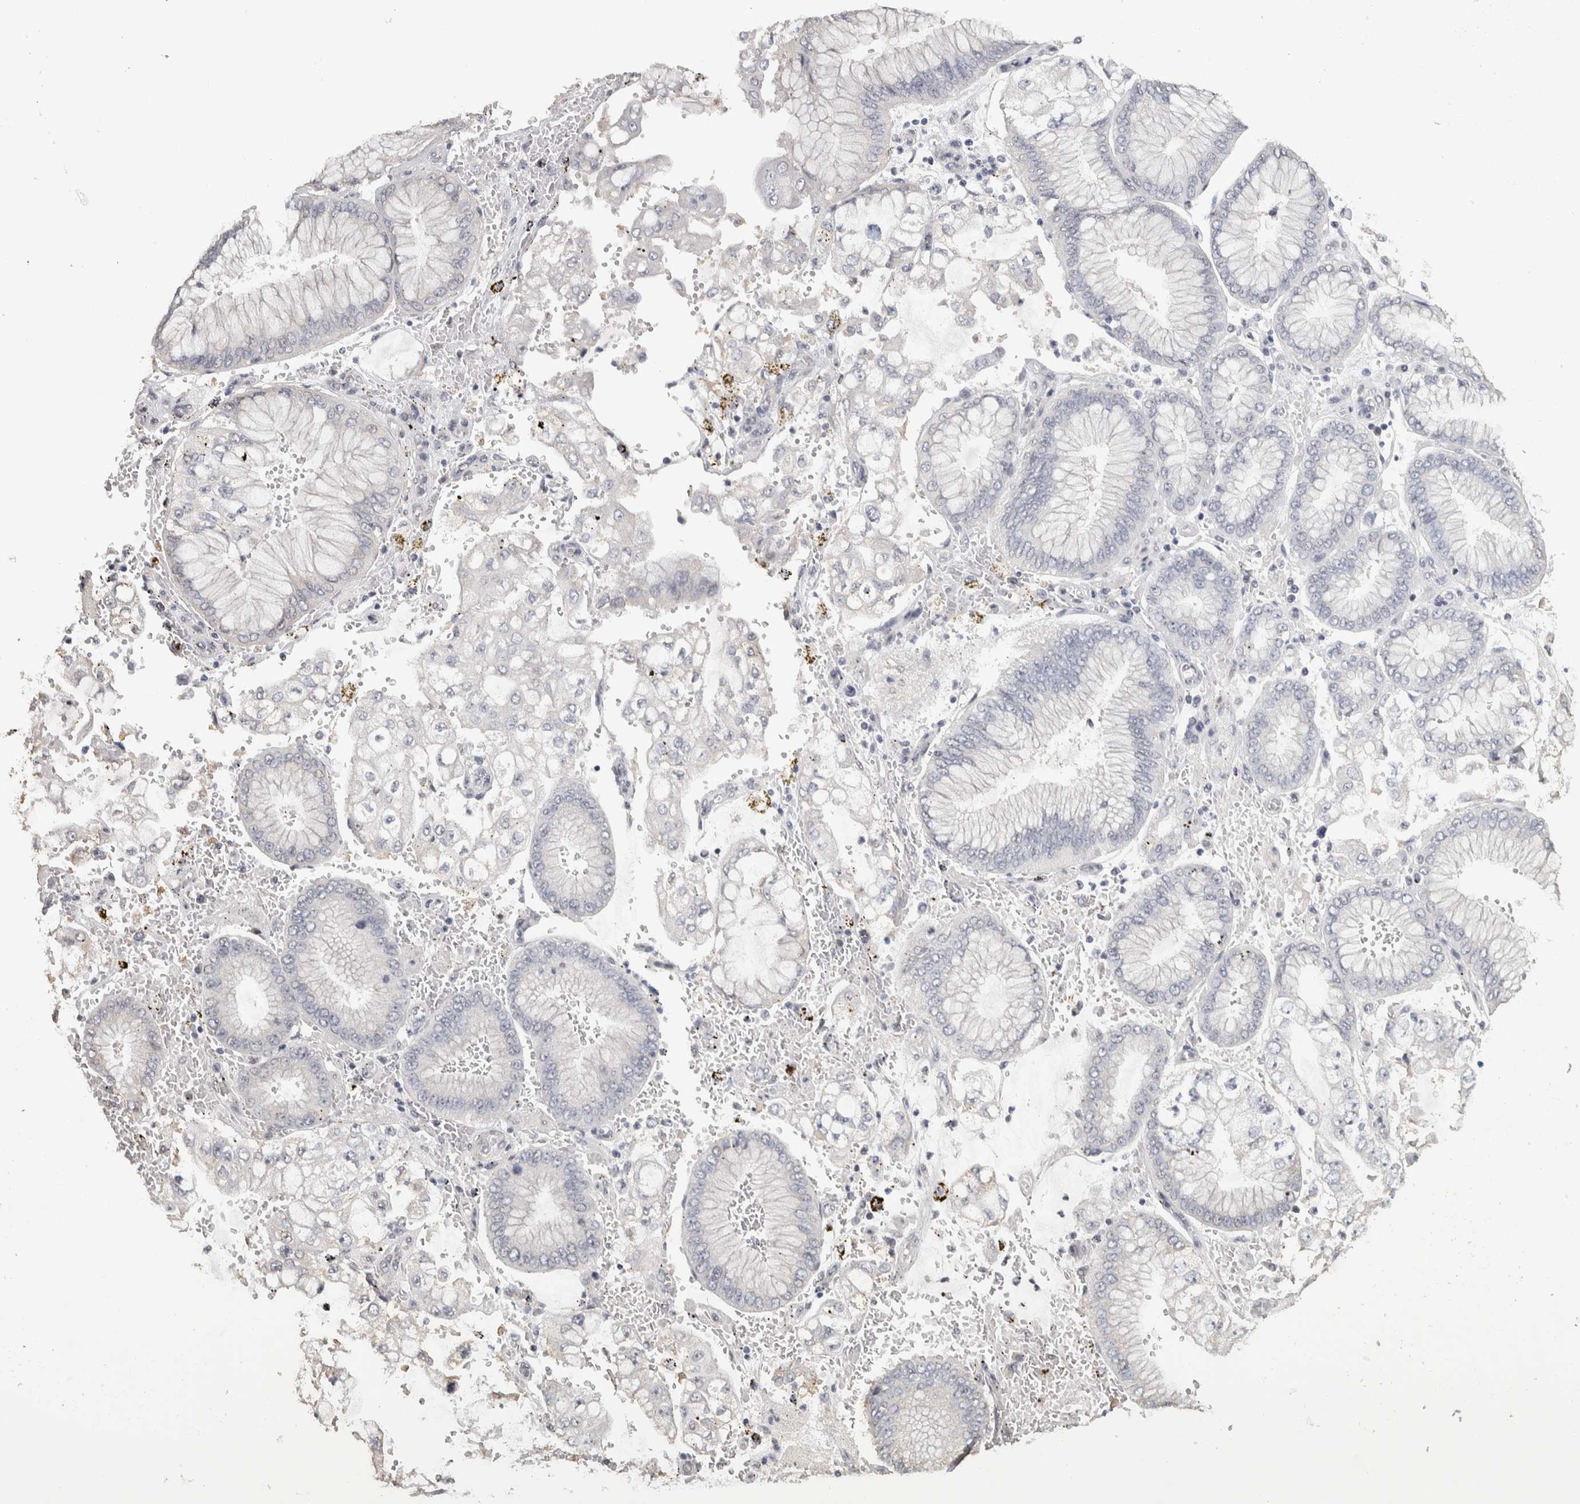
{"staining": {"intensity": "negative", "quantity": "none", "location": "none"}, "tissue": "stomach cancer", "cell_type": "Tumor cells", "image_type": "cancer", "snomed": [{"axis": "morphology", "description": "Adenocarcinoma, NOS"}, {"axis": "topography", "description": "Stomach"}], "caption": "Stomach cancer was stained to show a protein in brown. There is no significant positivity in tumor cells.", "gene": "NECAB1", "patient": {"sex": "male", "age": 76}}